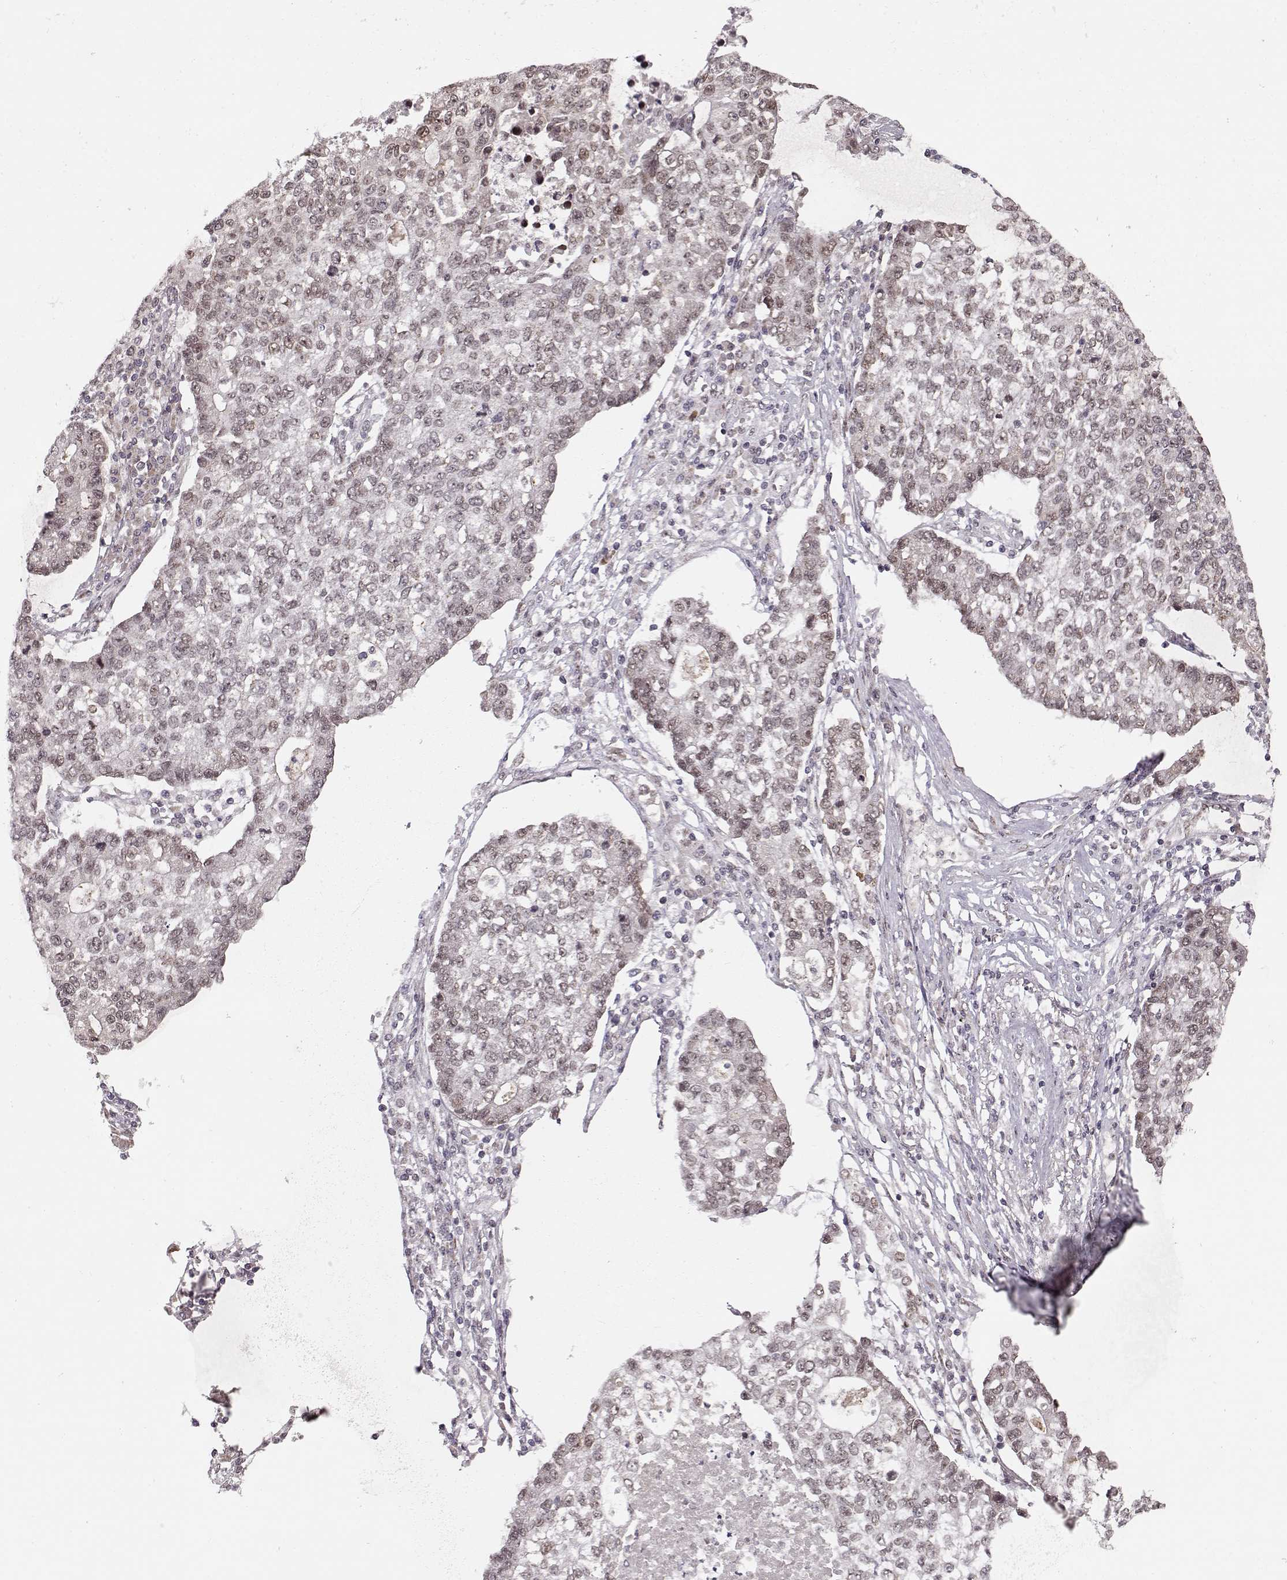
{"staining": {"intensity": "weak", "quantity": "25%-75%", "location": "nuclear"}, "tissue": "lung cancer", "cell_type": "Tumor cells", "image_type": "cancer", "snomed": [{"axis": "morphology", "description": "Adenocarcinoma, NOS"}, {"axis": "topography", "description": "Lung"}], "caption": "IHC of lung cancer reveals low levels of weak nuclear positivity in about 25%-75% of tumor cells. Immunohistochemistry stains the protein of interest in brown and the nuclei are stained blue.", "gene": "RAI1", "patient": {"sex": "male", "age": 57}}